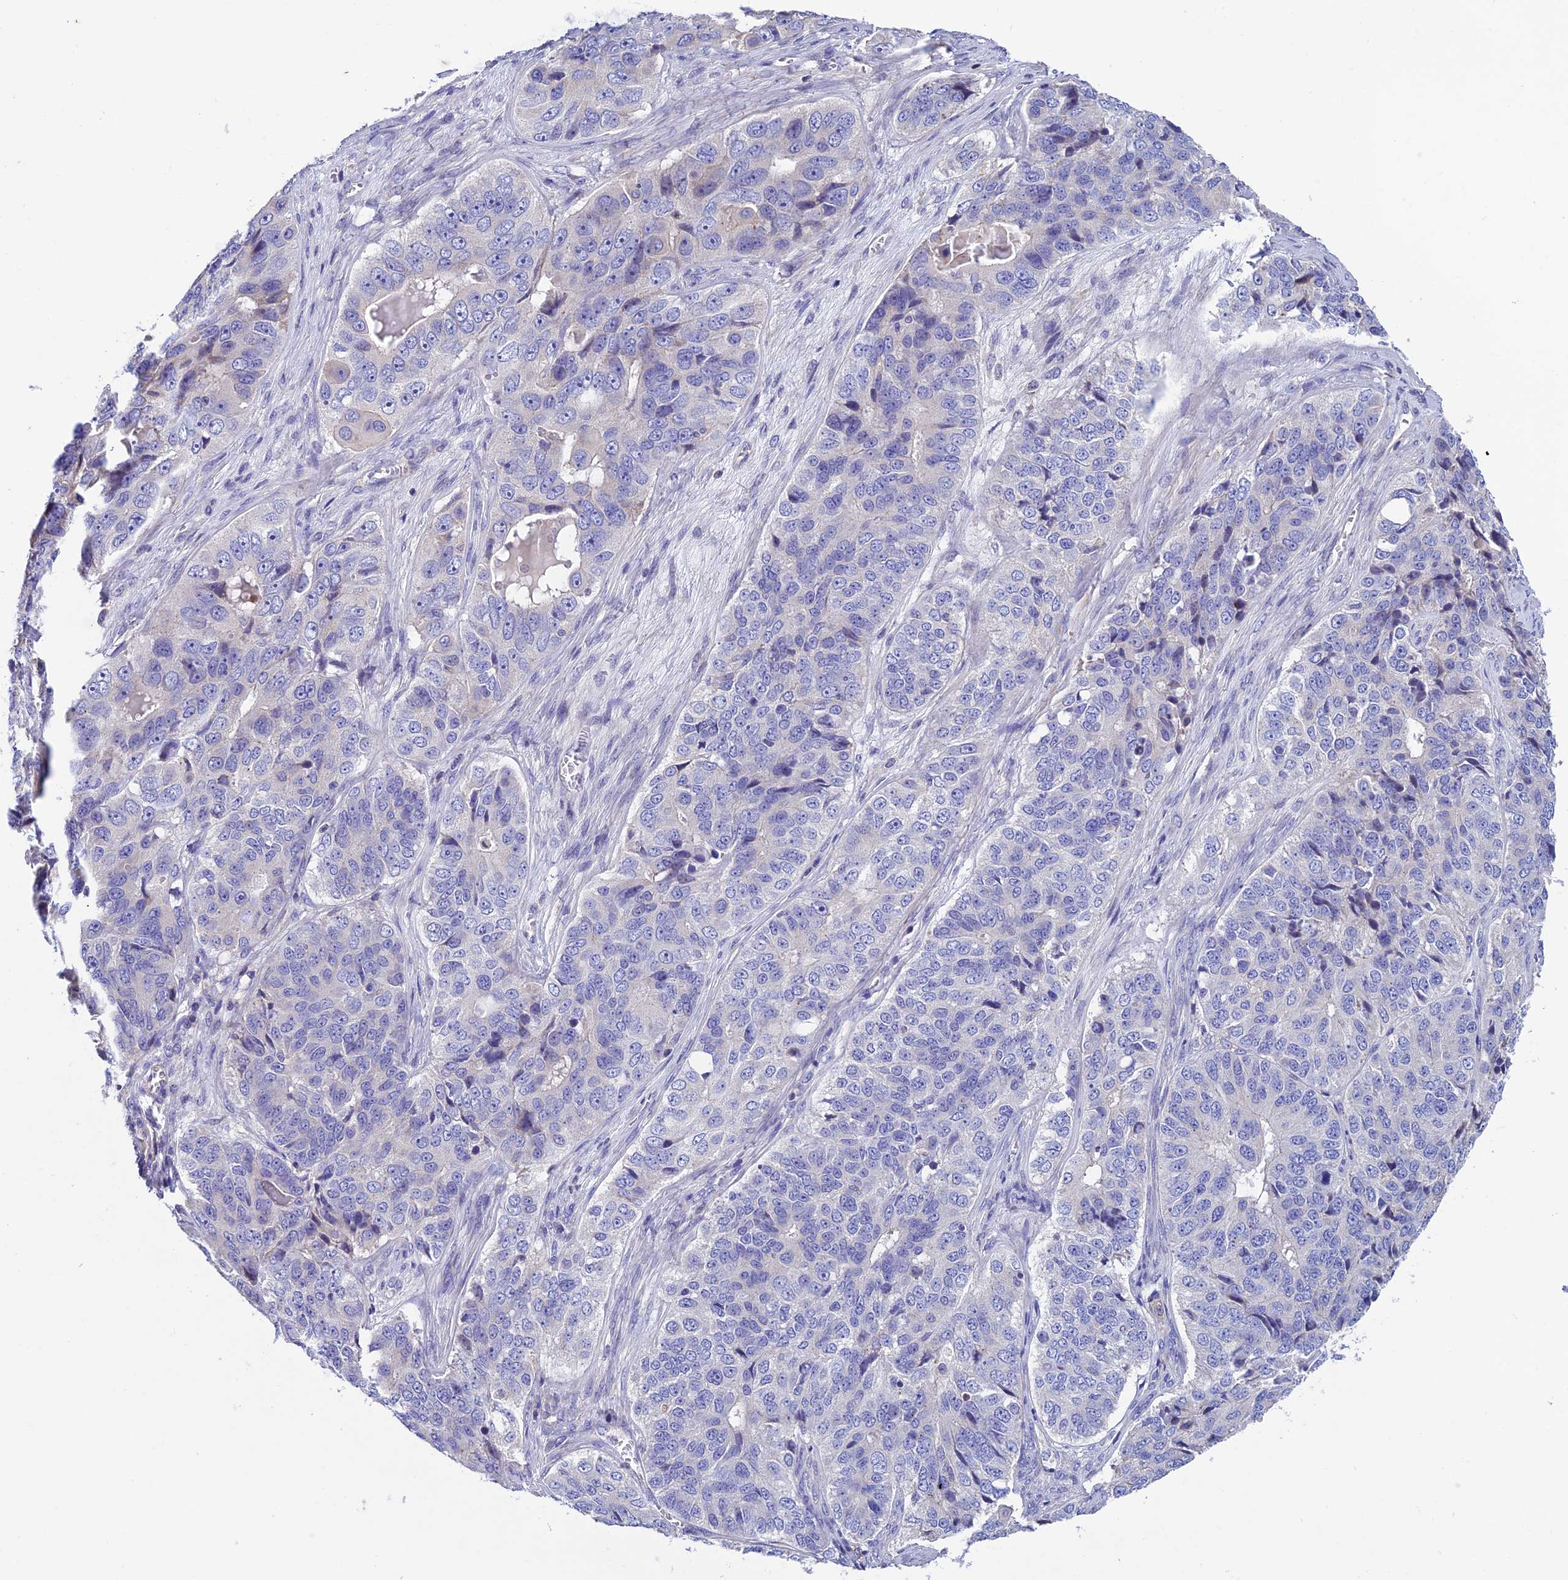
{"staining": {"intensity": "negative", "quantity": "none", "location": "none"}, "tissue": "ovarian cancer", "cell_type": "Tumor cells", "image_type": "cancer", "snomed": [{"axis": "morphology", "description": "Carcinoma, endometroid"}, {"axis": "topography", "description": "Ovary"}], "caption": "Immunohistochemistry (IHC) histopathology image of neoplastic tissue: human ovarian cancer (endometroid carcinoma) stained with DAB (3,3'-diaminobenzidine) shows no significant protein positivity in tumor cells.", "gene": "FAM178B", "patient": {"sex": "female", "age": 51}}